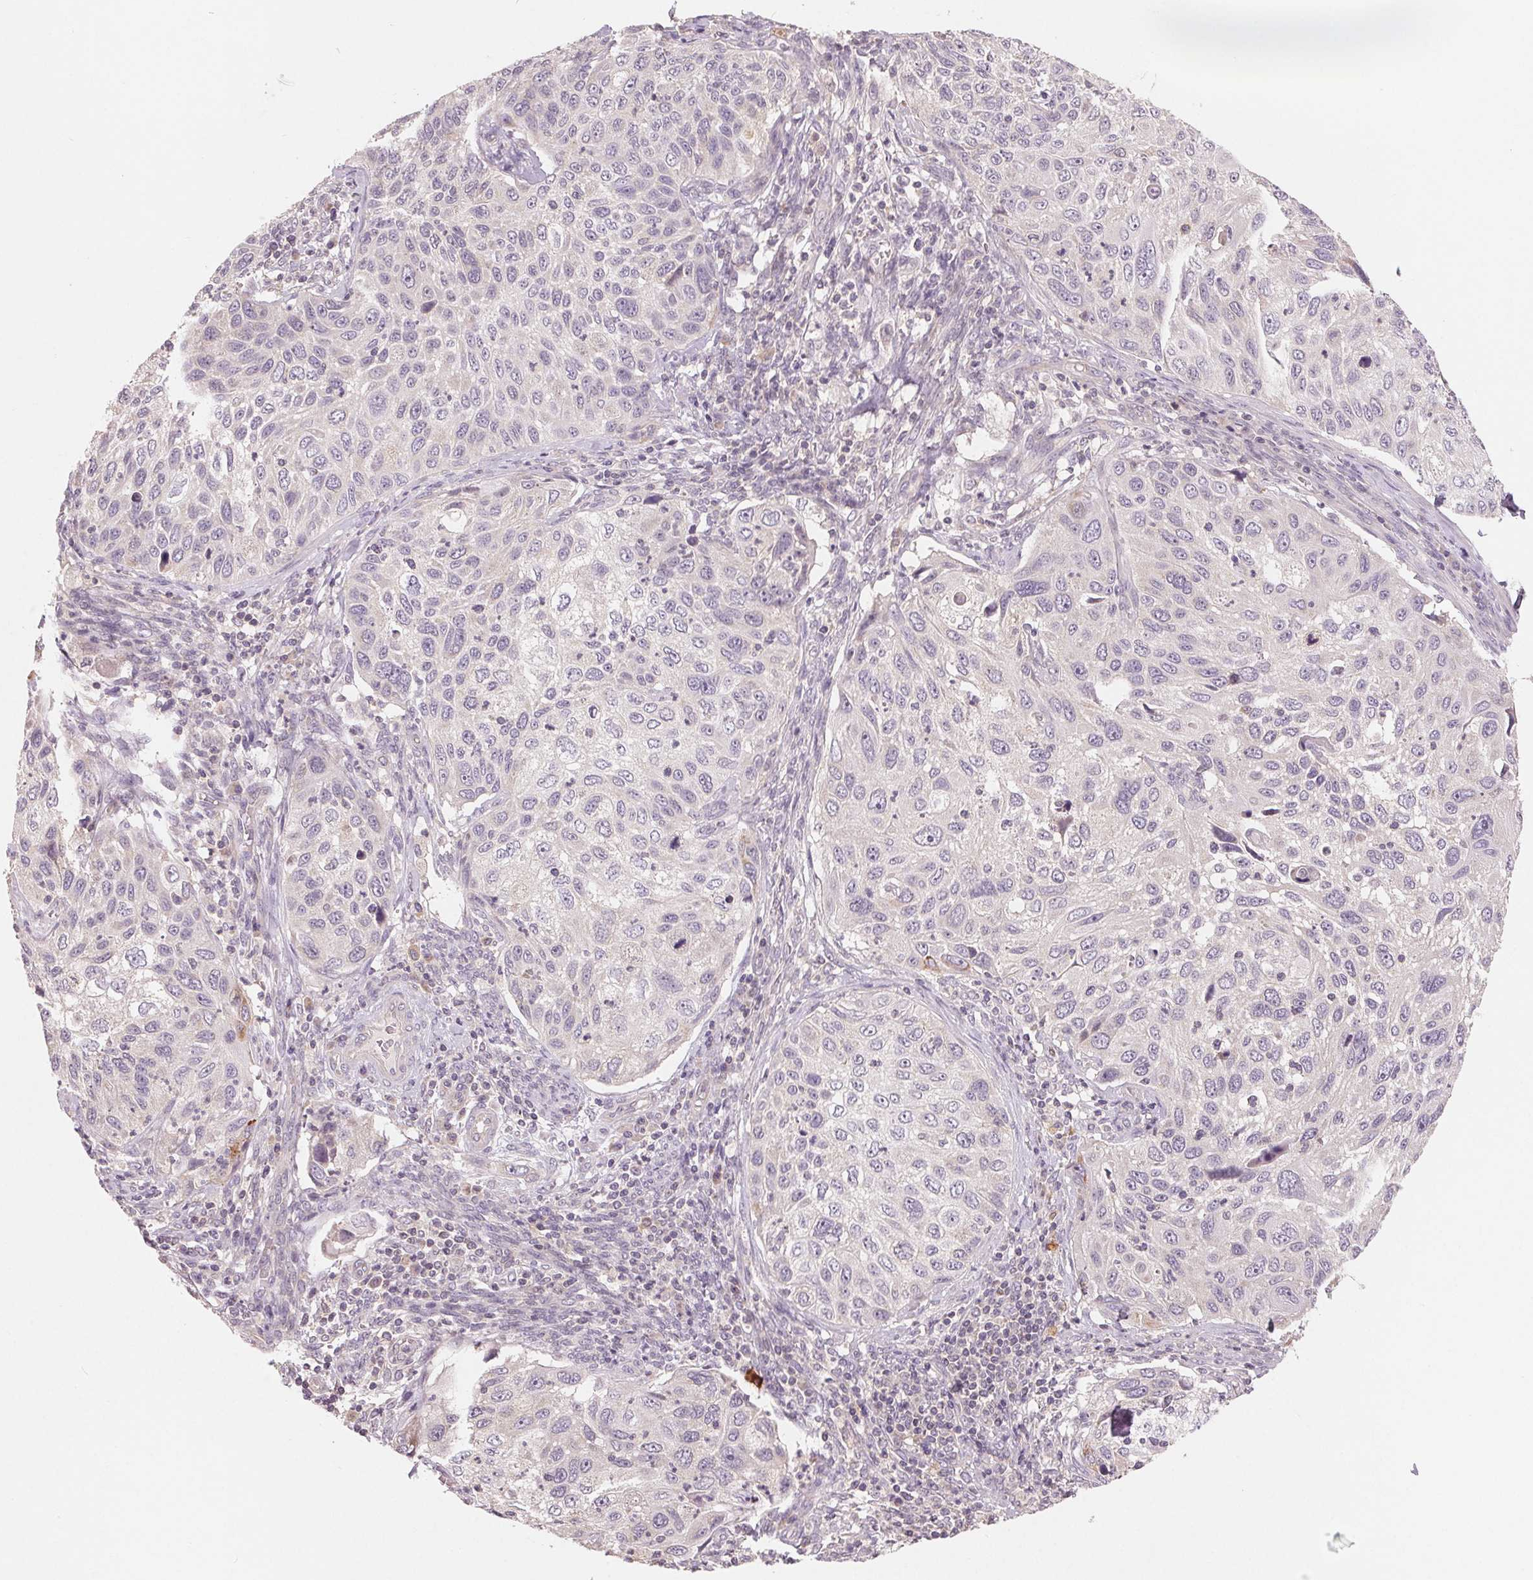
{"staining": {"intensity": "negative", "quantity": "none", "location": "none"}, "tissue": "cervical cancer", "cell_type": "Tumor cells", "image_type": "cancer", "snomed": [{"axis": "morphology", "description": "Squamous cell carcinoma, NOS"}, {"axis": "topography", "description": "Cervix"}], "caption": "Cervical cancer (squamous cell carcinoma) stained for a protein using immunohistochemistry (IHC) displays no positivity tumor cells.", "gene": "AQP8", "patient": {"sex": "female", "age": 70}}